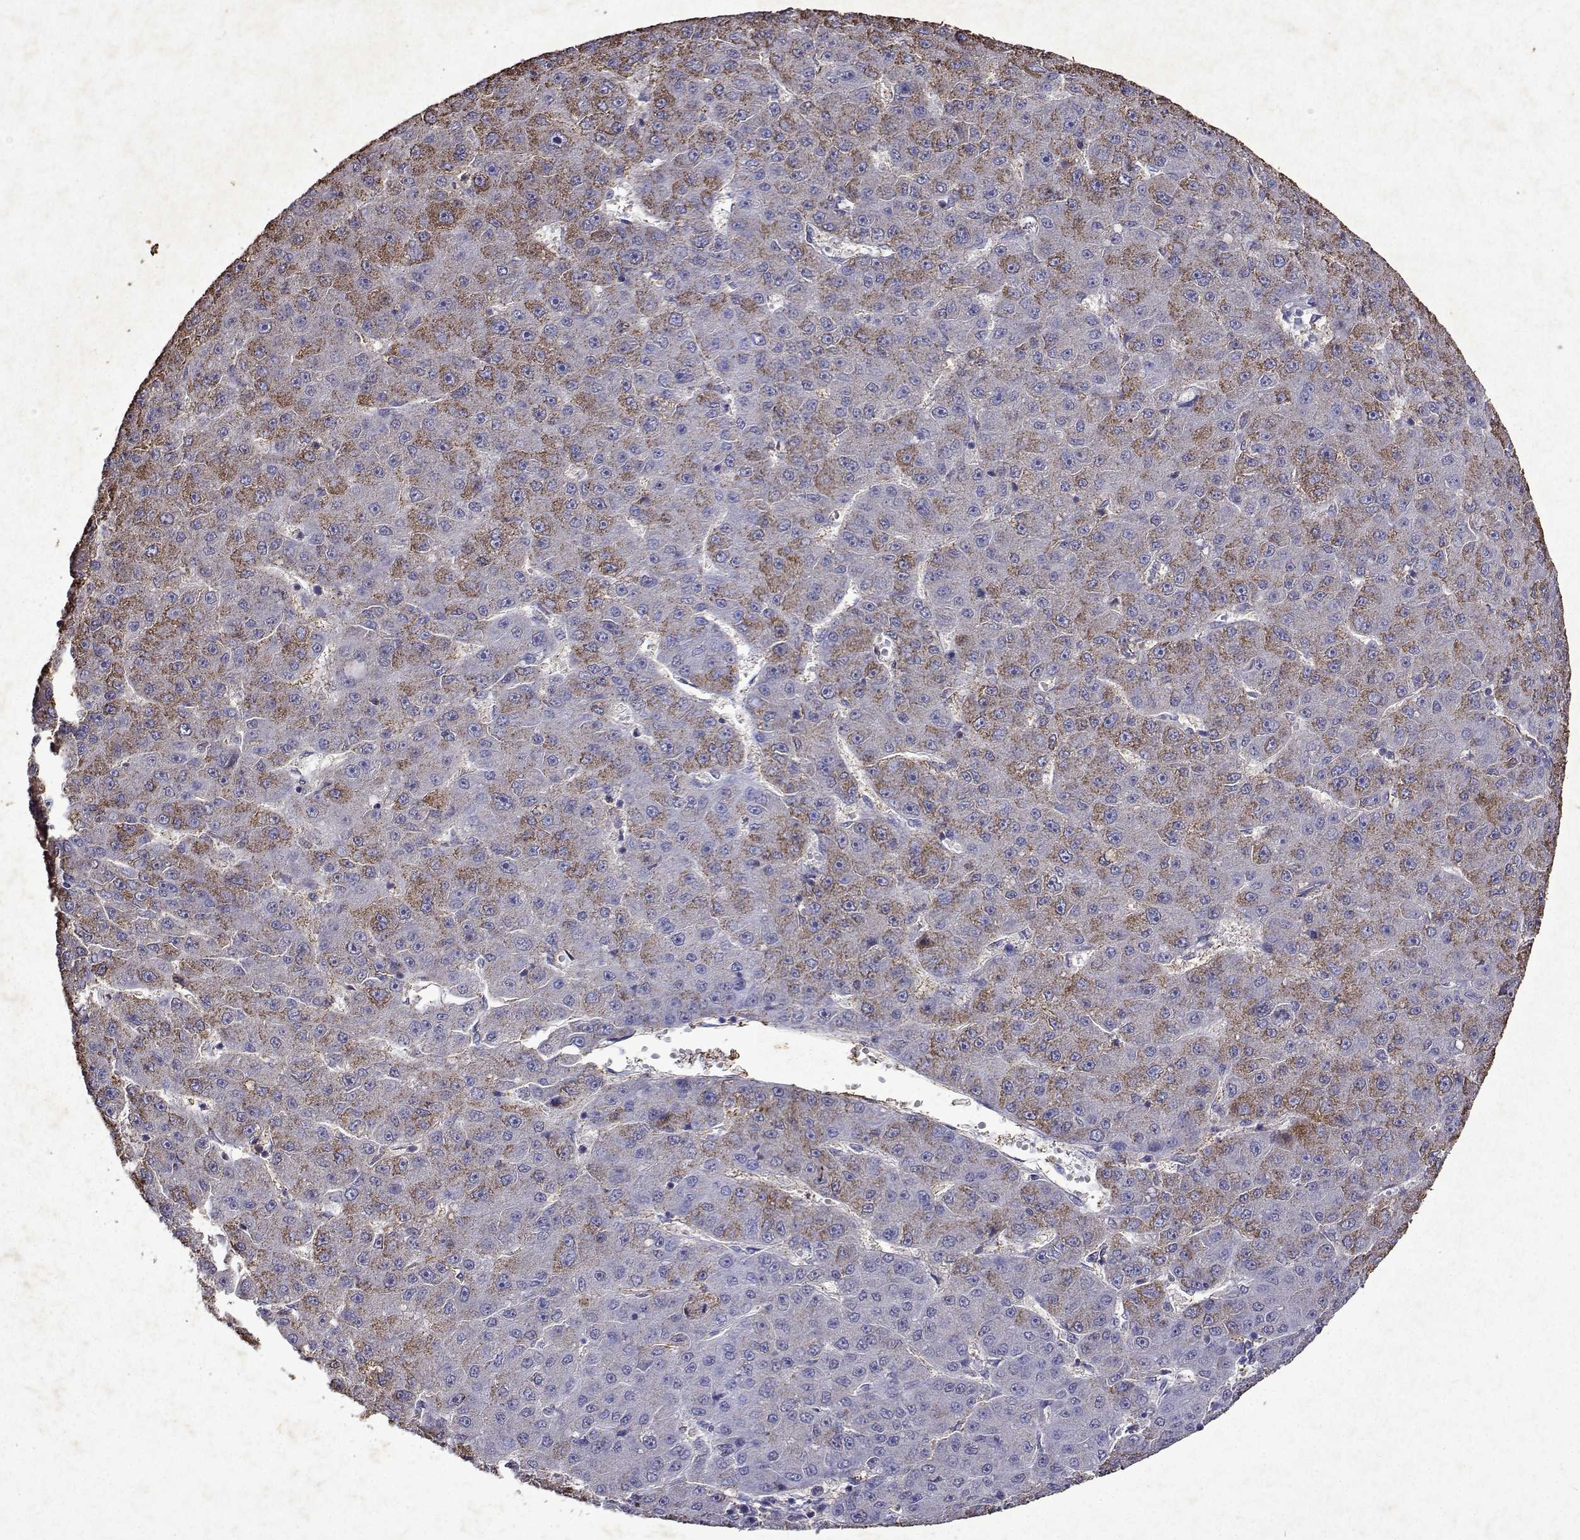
{"staining": {"intensity": "moderate", "quantity": "25%-75%", "location": "cytoplasmic/membranous"}, "tissue": "liver cancer", "cell_type": "Tumor cells", "image_type": "cancer", "snomed": [{"axis": "morphology", "description": "Carcinoma, Hepatocellular, NOS"}, {"axis": "topography", "description": "Liver"}], "caption": "High-power microscopy captured an IHC photomicrograph of liver cancer (hepatocellular carcinoma), revealing moderate cytoplasmic/membranous staining in about 25%-75% of tumor cells.", "gene": "DUSP28", "patient": {"sex": "male", "age": 67}}